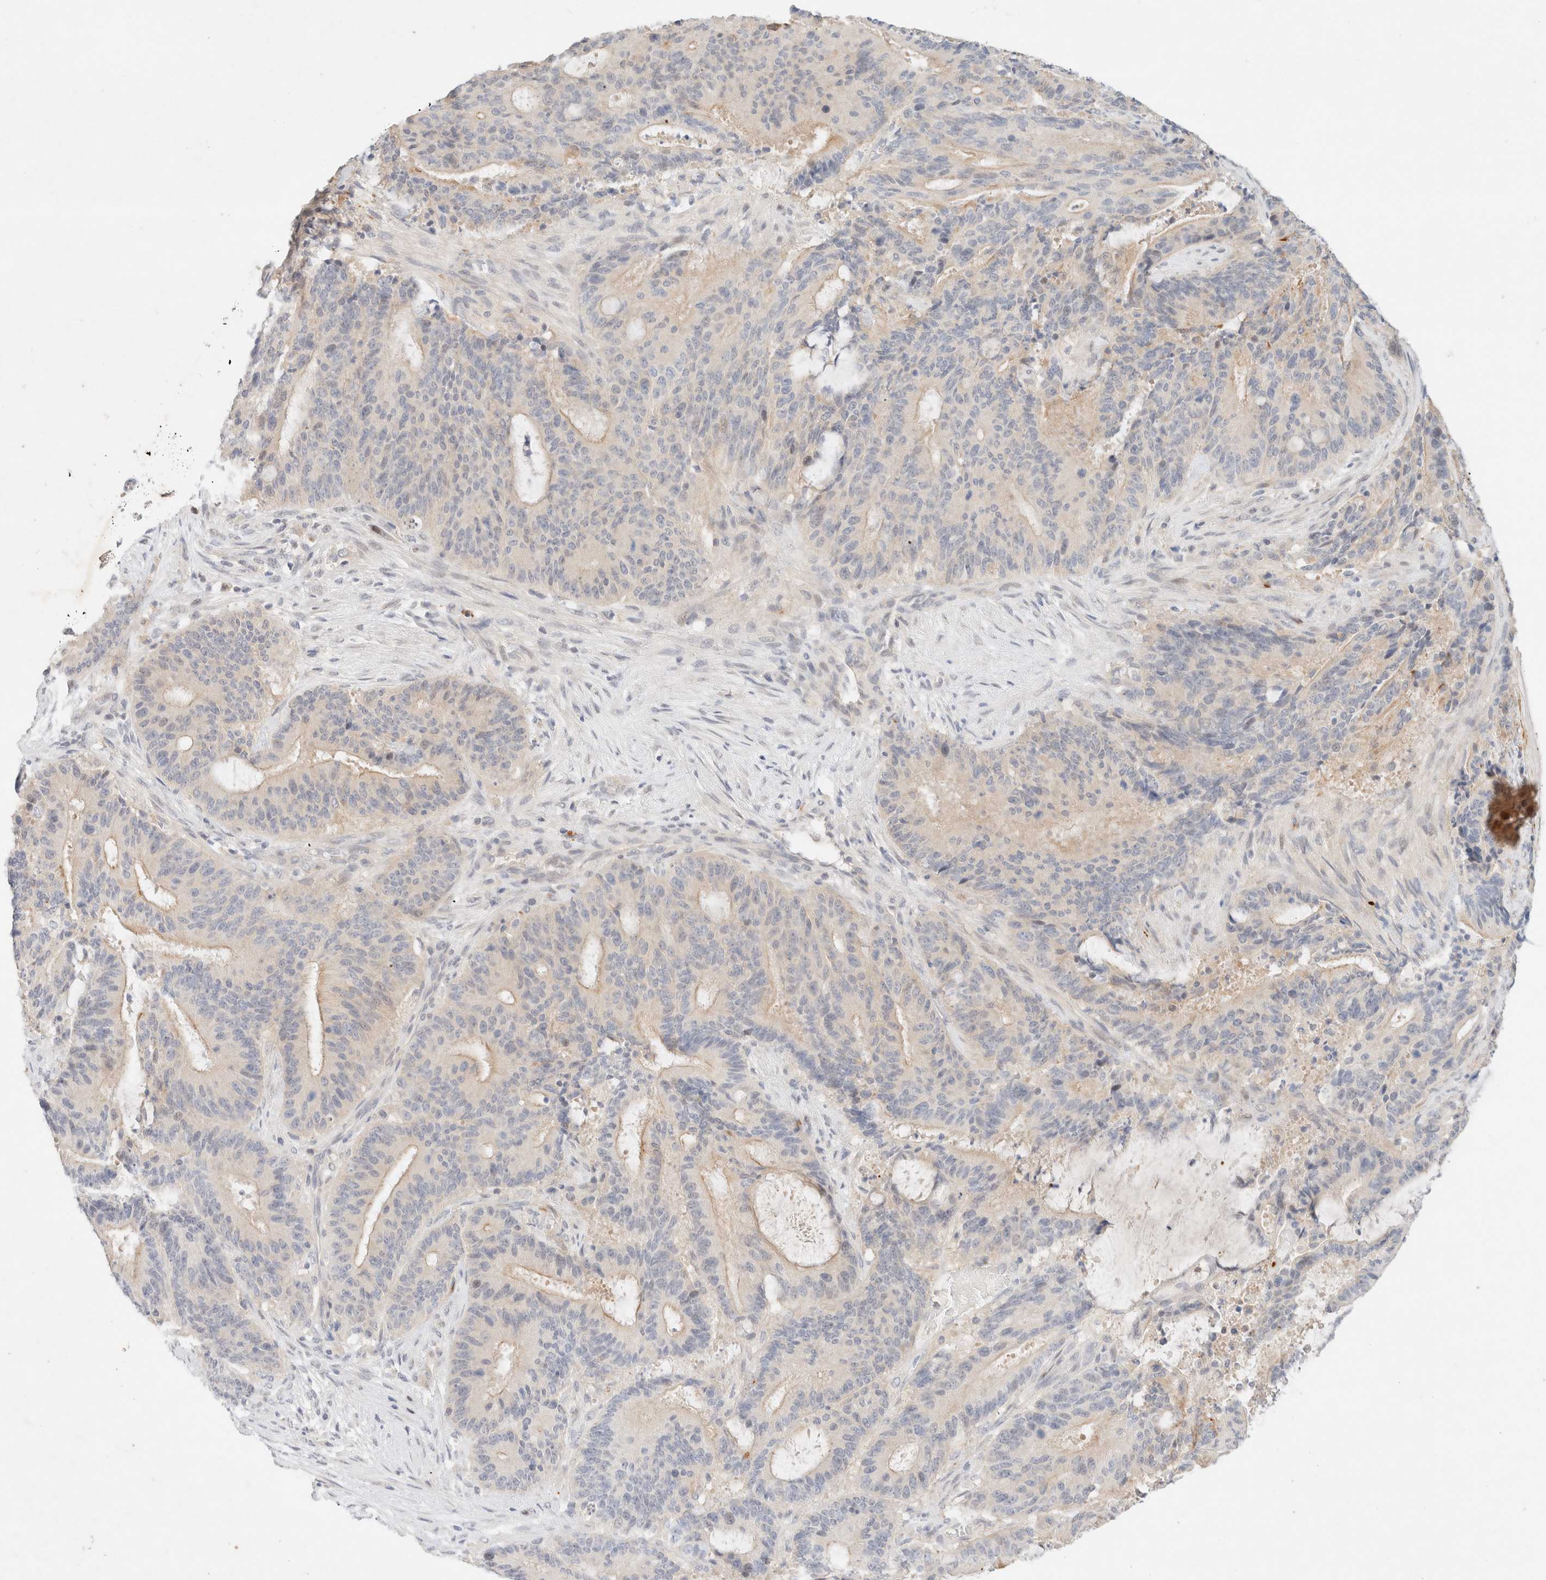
{"staining": {"intensity": "moderate", "quantity": "25%-75%", "location": "cytoplasmic/membranous,nuclear"}, "tissue": "liver cancer", "cell_type": "Tumor cells", "image_type": "cancer", "snomed": [{"axis": "morphology", "description": "Normal tissue, NOS"}, {"axis": "morphology", "description": "Cholangiocarcinoma"}, {"axis": "topography", "description": "Liver"}, {"axis": "topography", "description": "Peripheral nerve tissue"}], "caption": "Cholangiocarcinoma (liver) was stained to show a protein in brown. There is medium levels of moderate cytoplasmic/membranous and nuclear positivity in approximately 25%-75% of tumor cells.", "gene": "SGSM2", "patient": {"sex": "female", "age": 73}}